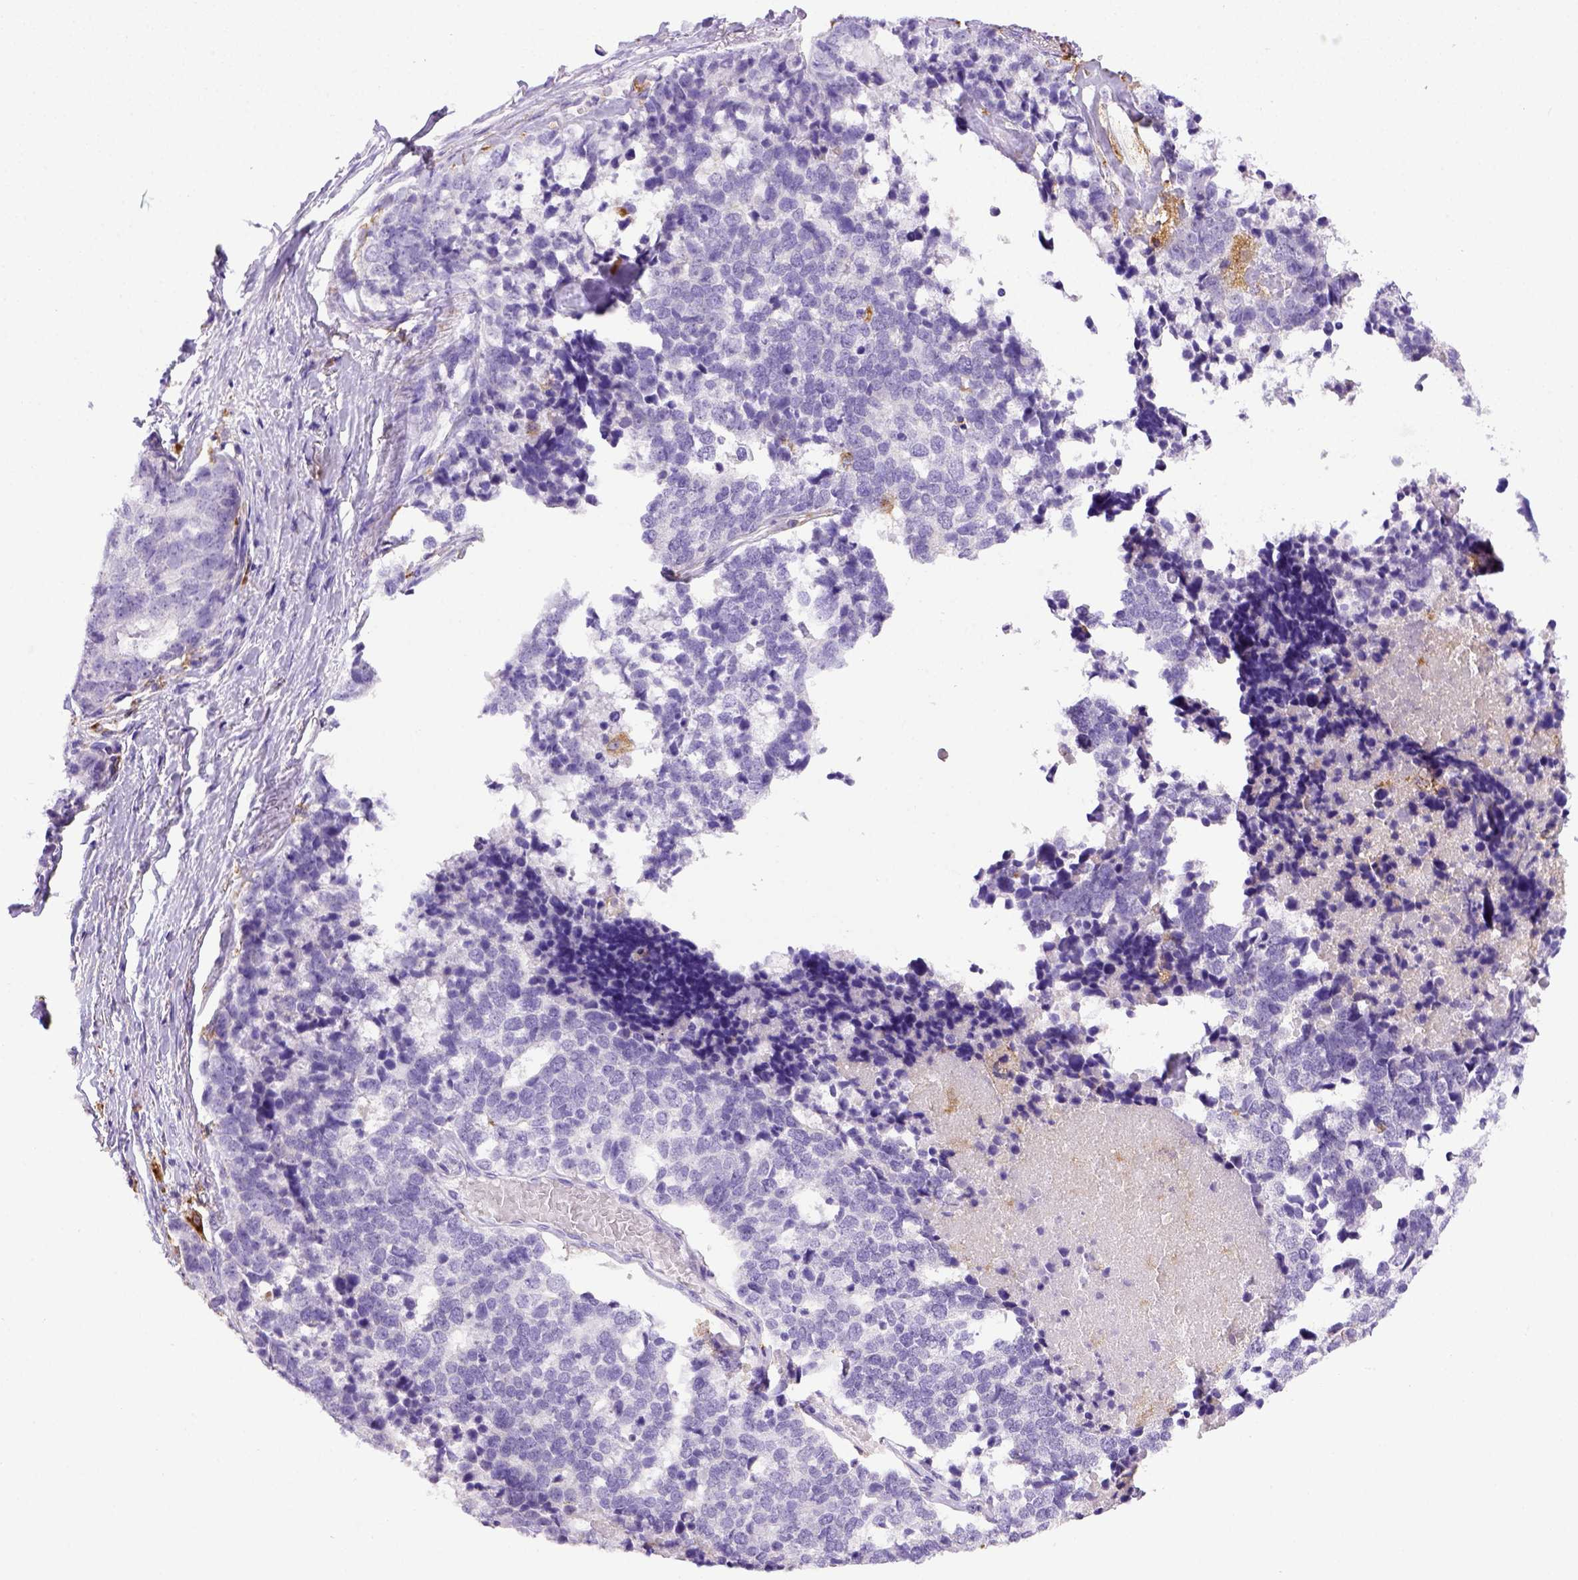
{"staining": {"intensity": "negative", "quantity": "none", "location": "none"}, "tissue": "stomach cancer", "cell_type": "Tumor cells", "image_type": "cancer", "snomed": [{"axis": "morphology", "description": "Adenocarcinoma, NOS"}, {"axis": "topography", "description": "Stomach"}], "caption": "Stomach adenocarcinoma stained for a protein using immunohistochemistry demonstrates no staining tumor cells.", "gene": "CD68", "patient": {"sex": "male", "age": 69}}